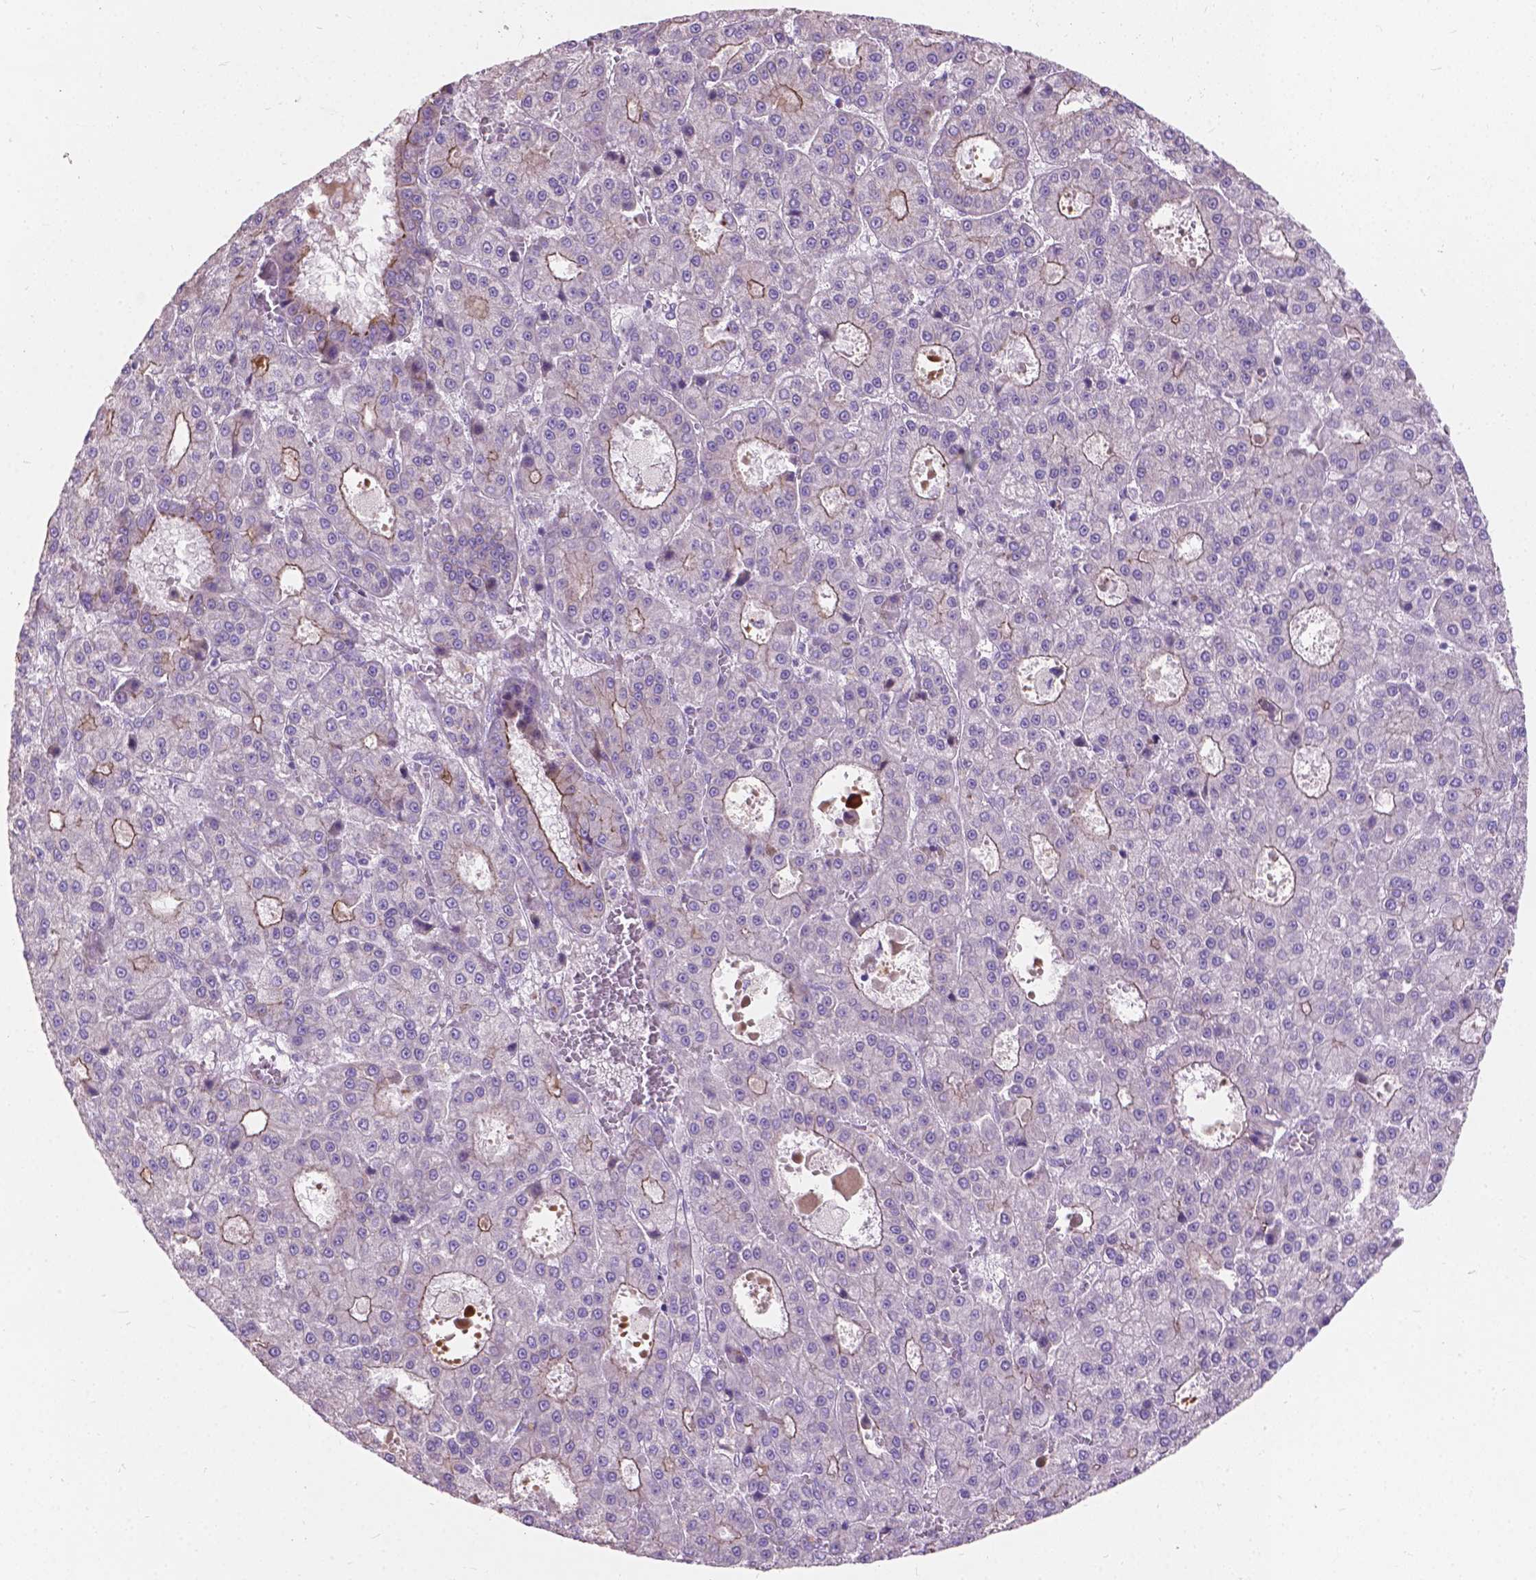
{"staining": {"intensity": "weak", "quantity": "<25%", "location": "cytoplasmic/membranous"}, "tissue": "liver cancer", "cell_type": "Tumor cells", "image_type": "cancer", "snomed": [{"axis": "morphology", "description": "Carcinoma, Hepatocellular, NOS"}, {"axis": "topography", "description": "Liver"}], "caption": "The image displays no significant positivity in tumor cells of hepatocellular carcinoma (liver).", "gene": "MYH14", "patient": {"sex": "male", "age": 70}}